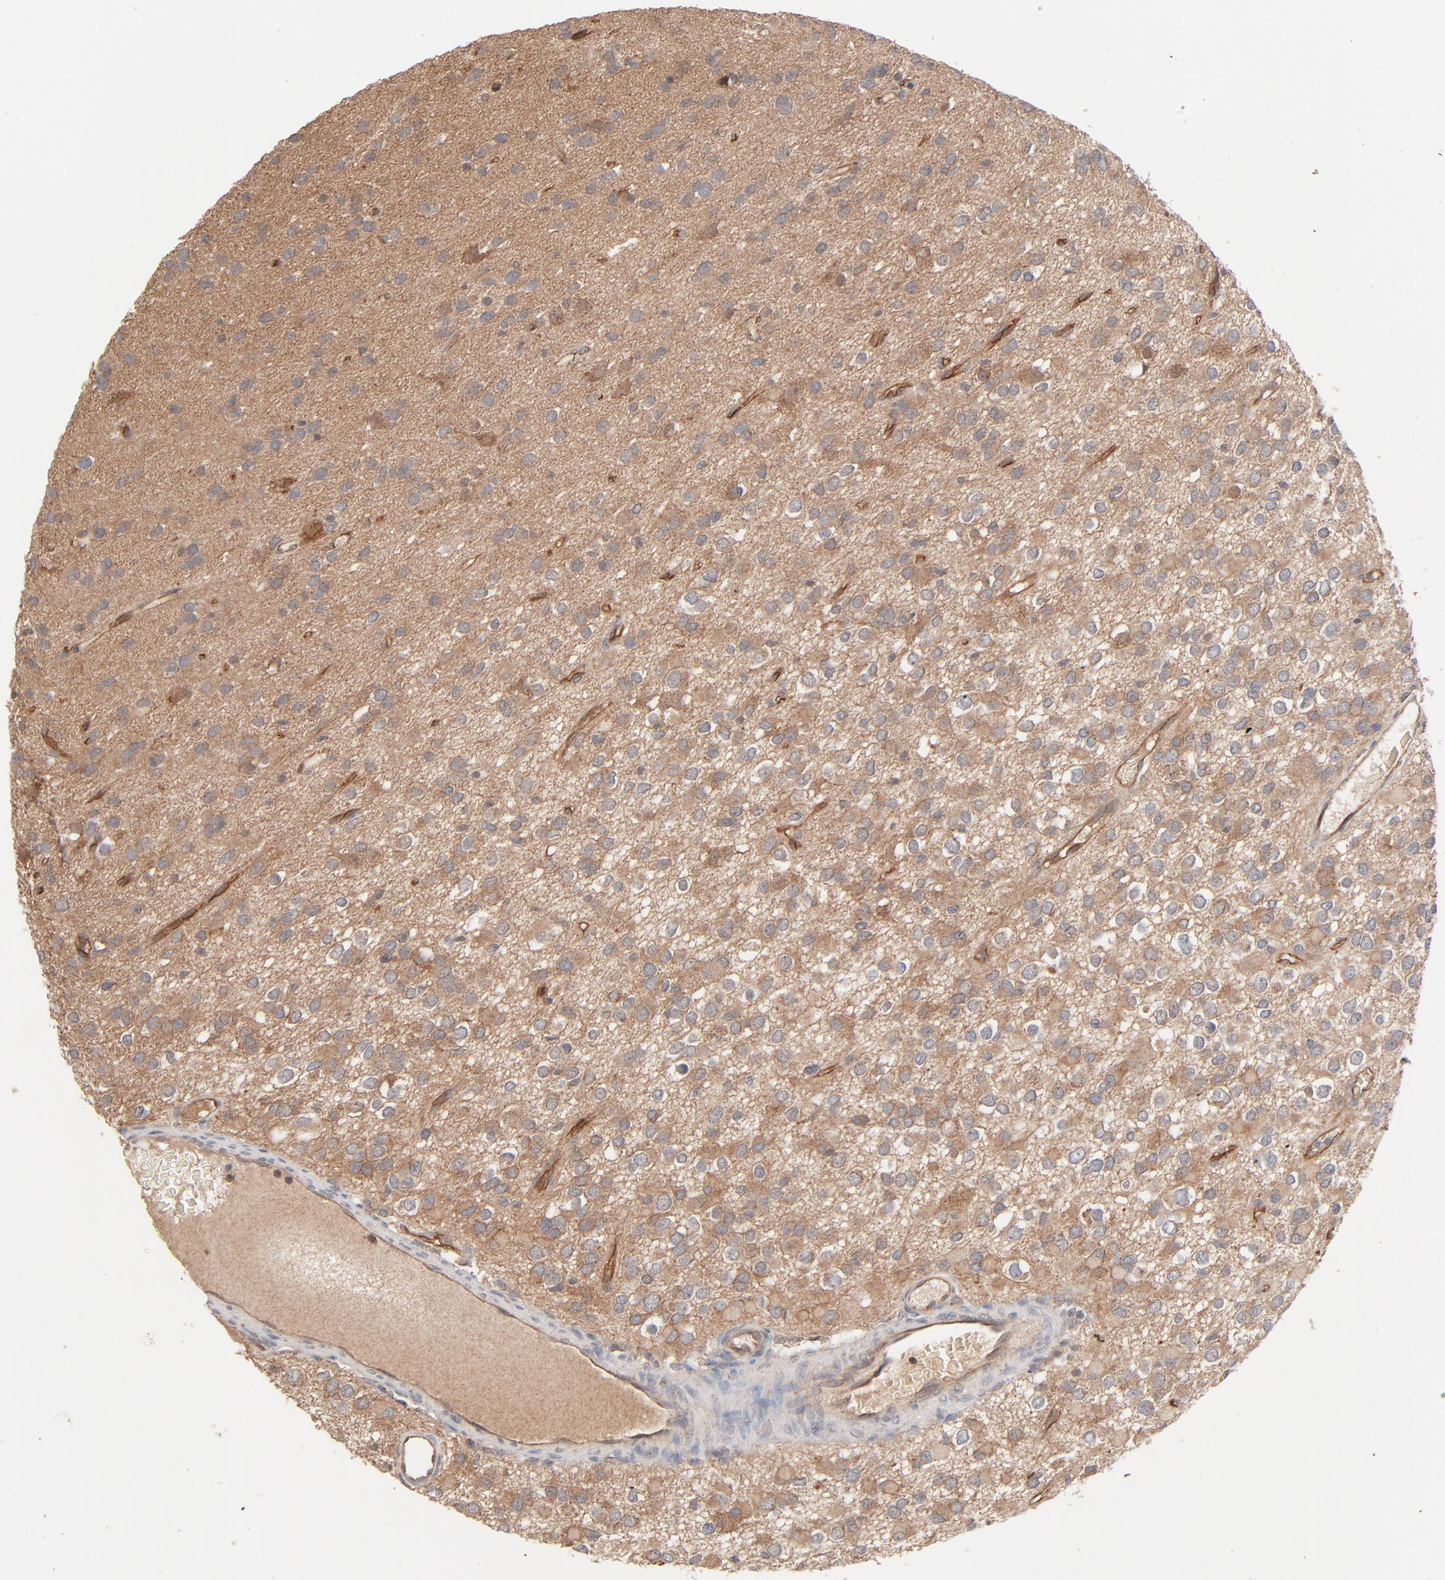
{"staining": {"intensity": "moderate", "quantity": "25%-75%", "location": "cytoplasmic/membranous"}, "tissue": "glioma", "cell_type": "Tumor cells", "image_type": "cancer", "snomed": [{"axis": "morphology", "description": "Glioma, malignant, Low grade"}, {"axis": "topography", "description": "Brain"}], "caption": "Moderate cytoplasmic/membranous expression for a protein is present in about 25%-75% of tumor cells of glioma using immunohistochemistry.", "gene": "ABLIM3", "patient": {"sex": "male", "age": 42}}